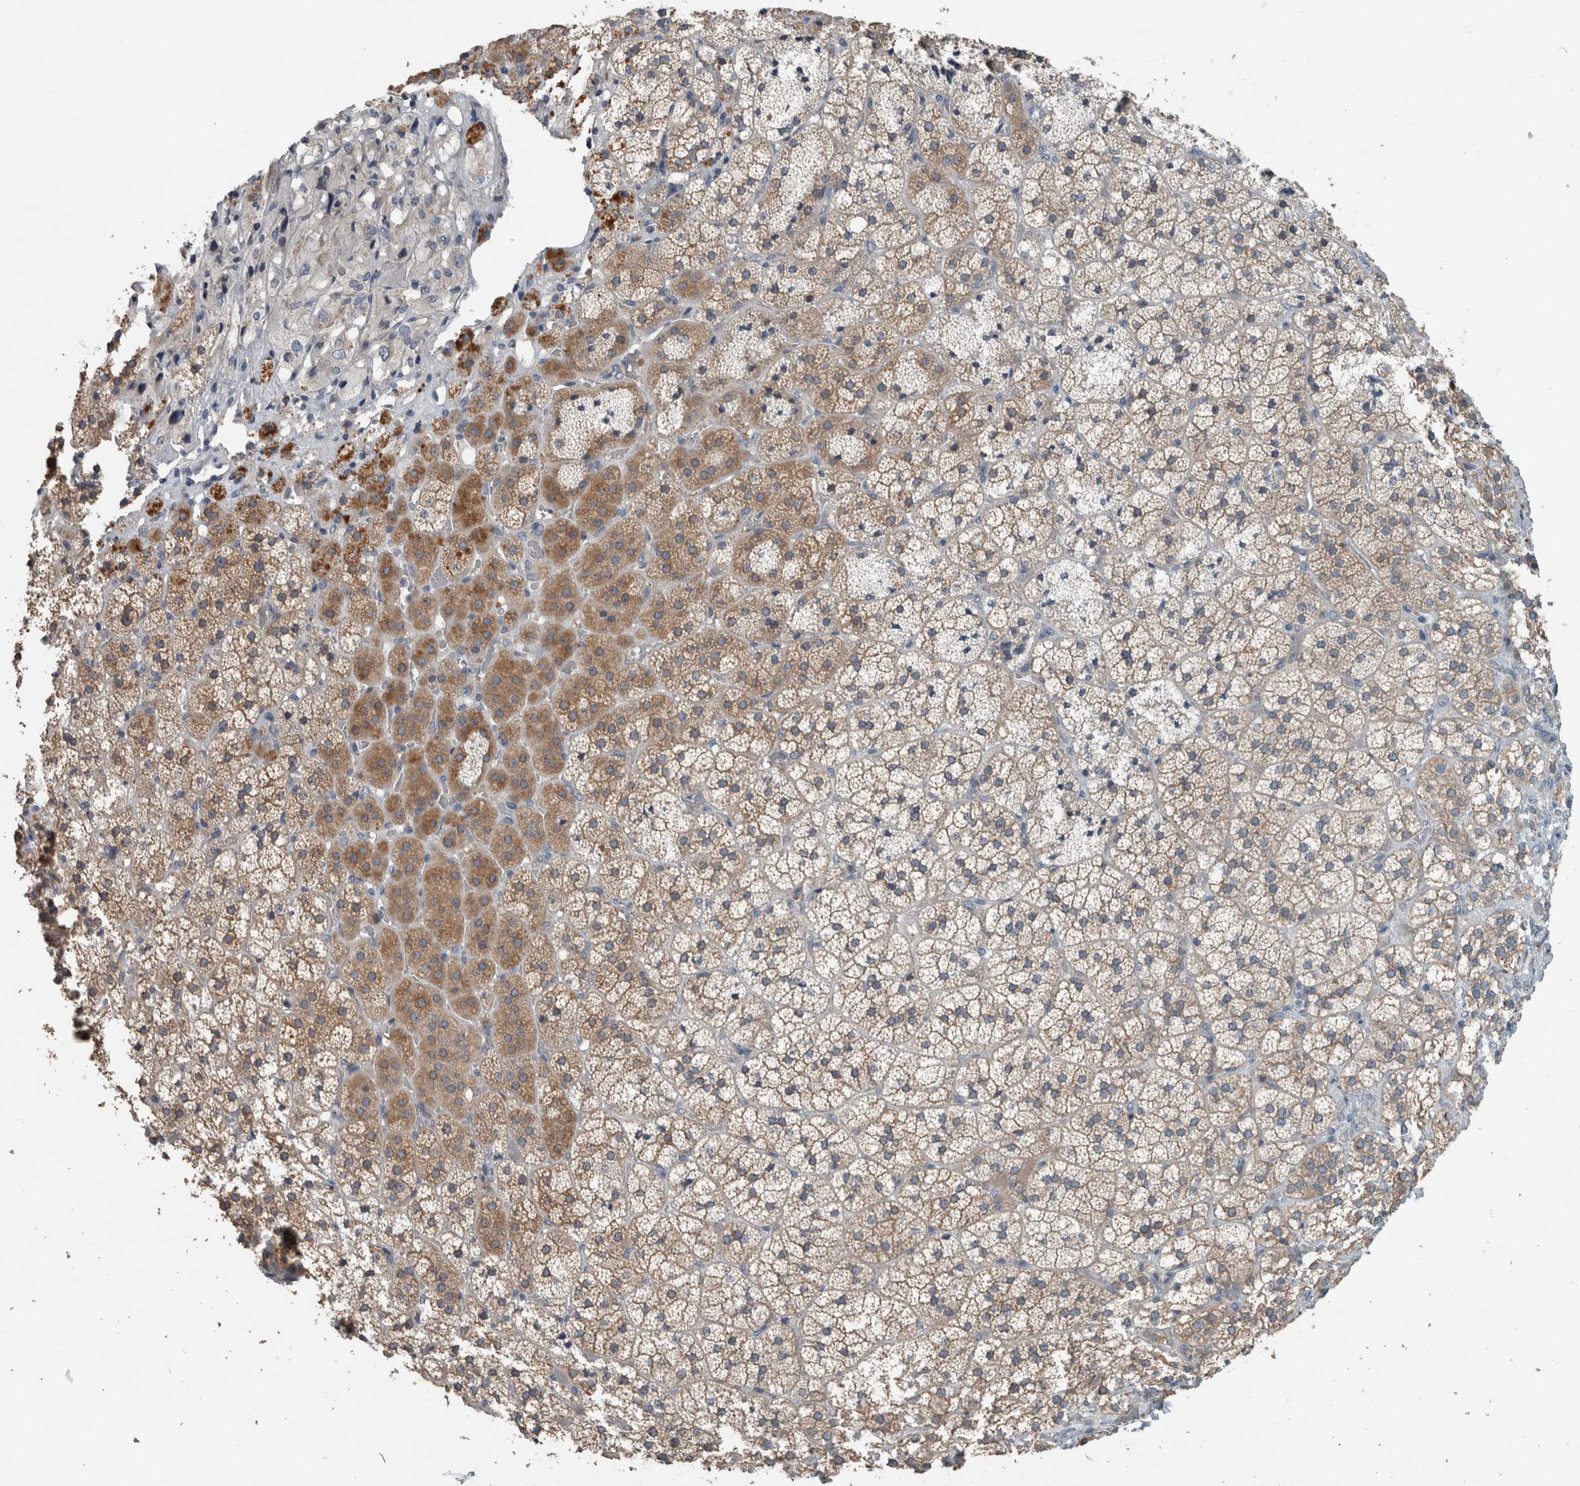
{"staining": {"intensity": "moderate", "quantity": ">75%", "location": "cytoplasmic/membranous"}, "tissue": "adrenal gland", "cell_type": "Glandular cells", "image_type": "normal", "snomed": [{"axis": "morphology", "description": "Normal tissue, NOS"}, {"axis": "topography", "description": "Adrenal gland"}], "caption": "Immunohistochemistry staining of normal adrenal gland, which reveals medium levels of moderate cytoplasmic/membranous expression in about >75% of glandular cells indicating moderate cytoplasmic/membranous protein staining. The staining was performed using DAB (brown) for protein detection and nuclei were counterstained in hematoxylin (blue).", "gene": "KNTC1", "patient": {"sex": "female", "age": 44}}